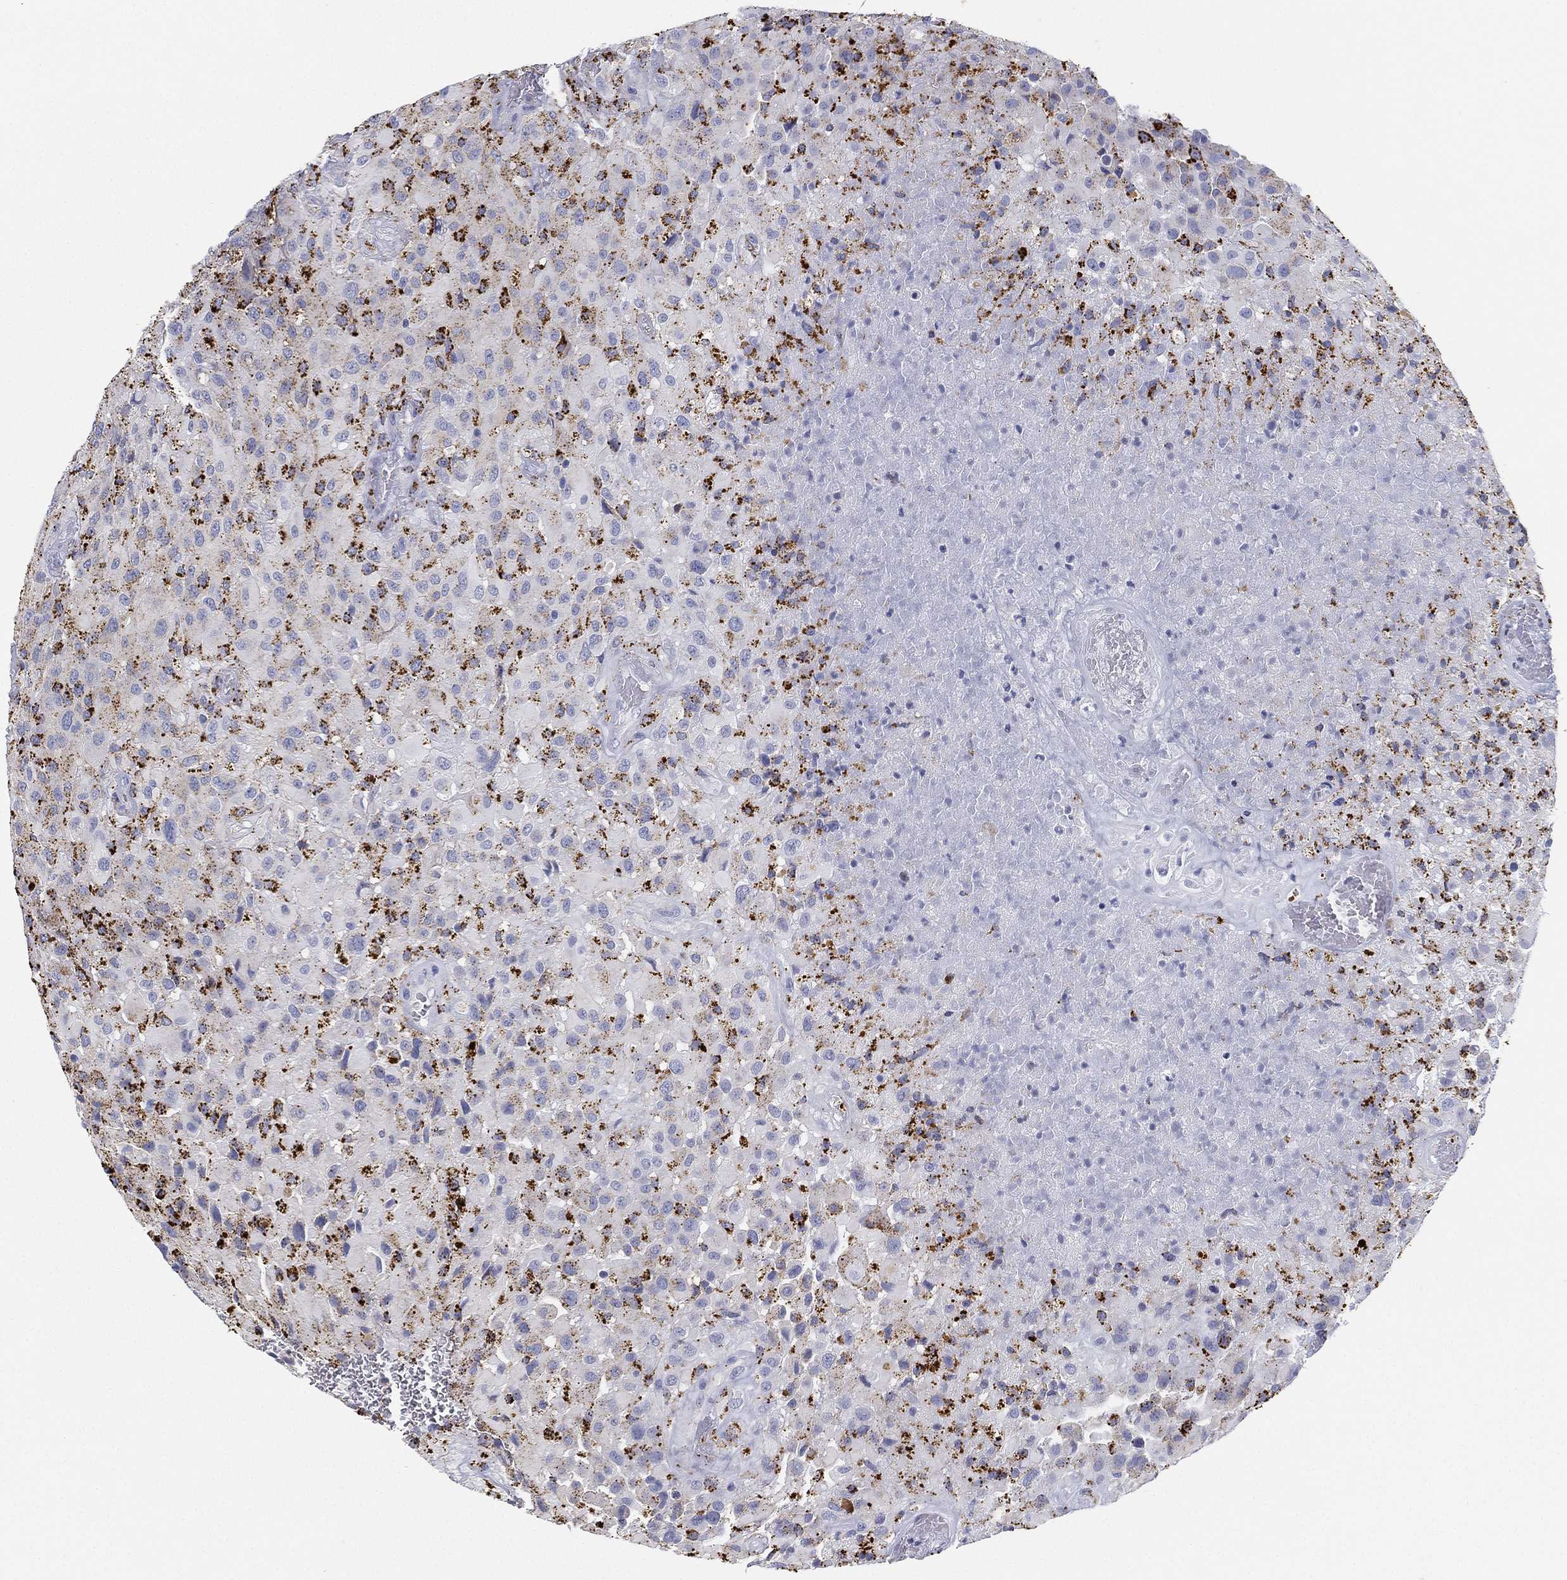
{"staining": {"intensity": "strong", "quantity": "25%-75%", "location": "cytoplasmic/membranous"}, "tissue": "glioma", "cell_type": "Tumor cells", "image_type": "cancer", "snomed": [{"axis": "morphology", "description": "Glioma, malignant, High grade"}, {"axis": "topography", "description": "Cerebral cortex"}], "caption": "Protein expression analysis of human malignant glioma (high-grade) reveals strong cytoplasmic/membranous staining in about 25%-75% of tumor cells.", "gene": "NPC2", "patient": {"sex": "male", "age": 35}}